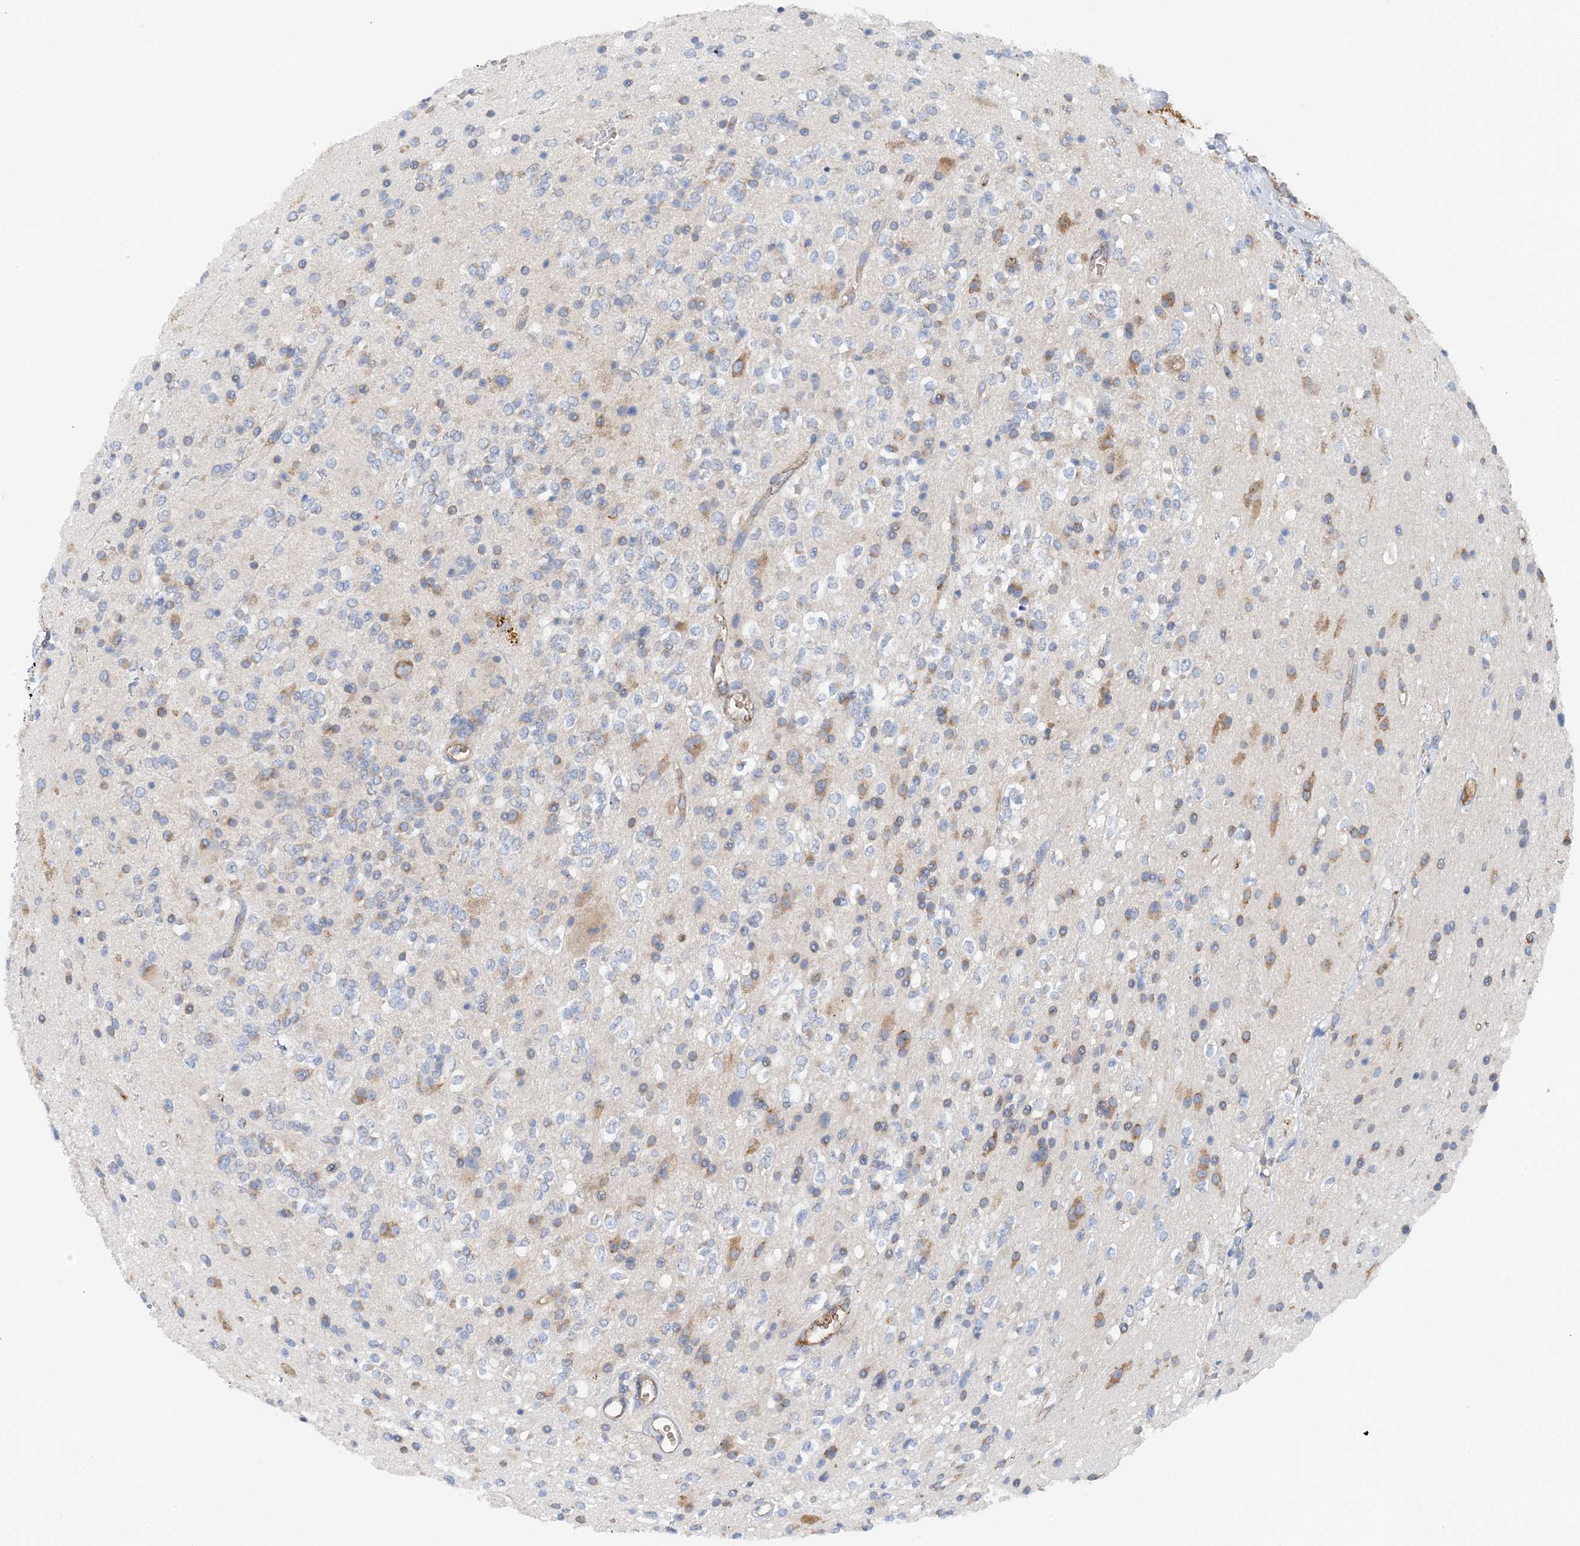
{"staining": {"intensity": "moderate", "quantity": "<25%", "location": "cytoplasmic/membranous"}, "tissue": "glioma", "cell_type": "Tumor cells", "image_type": "cancer", "snomed": [{"axis": "morphology", "description": "Glioma, malignant, High grade"}, {"axis": "topography", "description": "Brain"}], "caption": "A high-resolution photomicrograph shows immunohistochemistry (IHC) staining of glioma, which exhibits moderate cytoplasmic/membranous staining in approximately <25% of tumor cells.", "gene": "SLC5A11", "patient": {"sex": "male", "age": 34}}